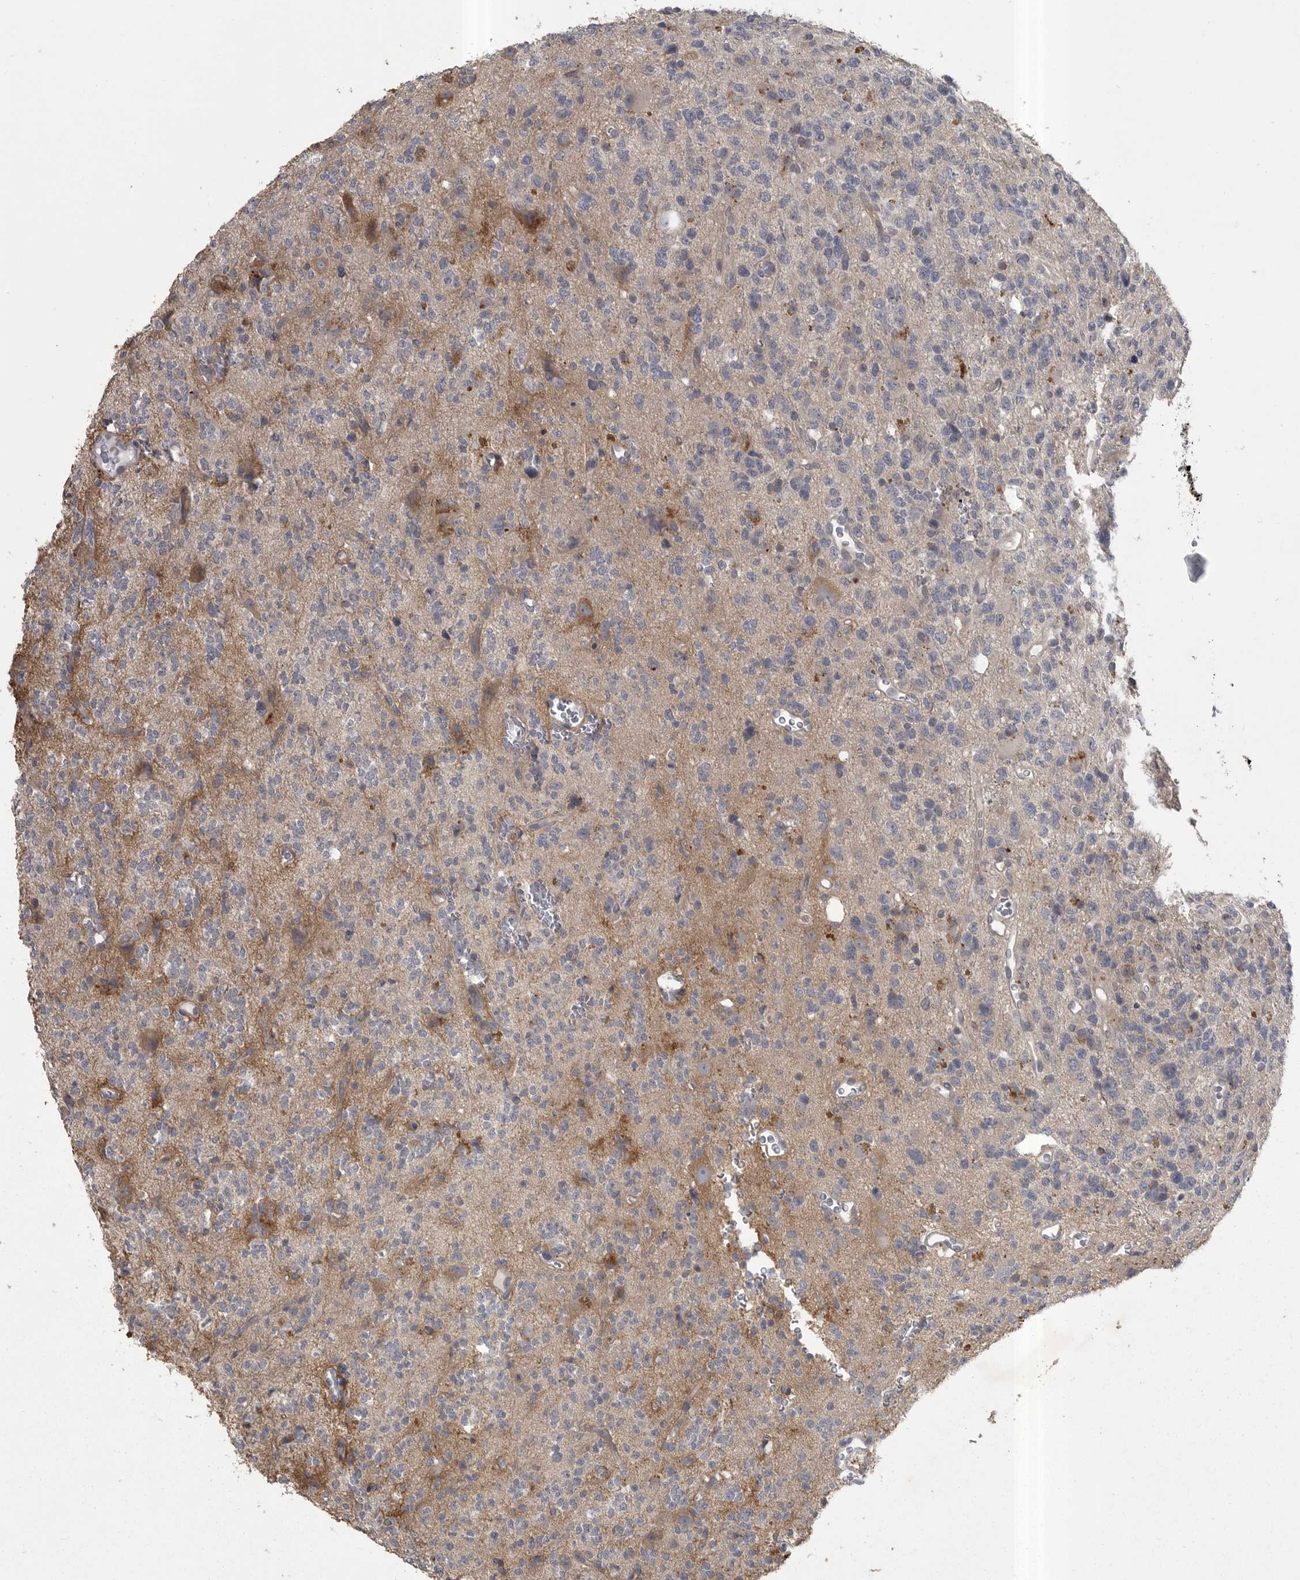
{"staining": {"intensity": "weak", "quantity": "<25%", "location": "cytoplasmic/membranous"}, "tissue": "glioma", "cell_type": "Tumor cells", "image_type": "cancer", "snomed": [{"axis": "morphology", "description": "Glioma, malignant, High grade"}, {"axis": "topography", "description": "Brain"}], "caption": "Immunohistochemistry image of neoplastic tissue: human malignant high-grade glioma stained with DAB (3,3'-diaminobenzidine) shows no significant protein staining in tumor cells. (Brightfield microscopy of DAB immunohistochemistry (IHC) at high magnification).", "gene": "PHF13", "patient": {"sex": "female", "age": 62}}